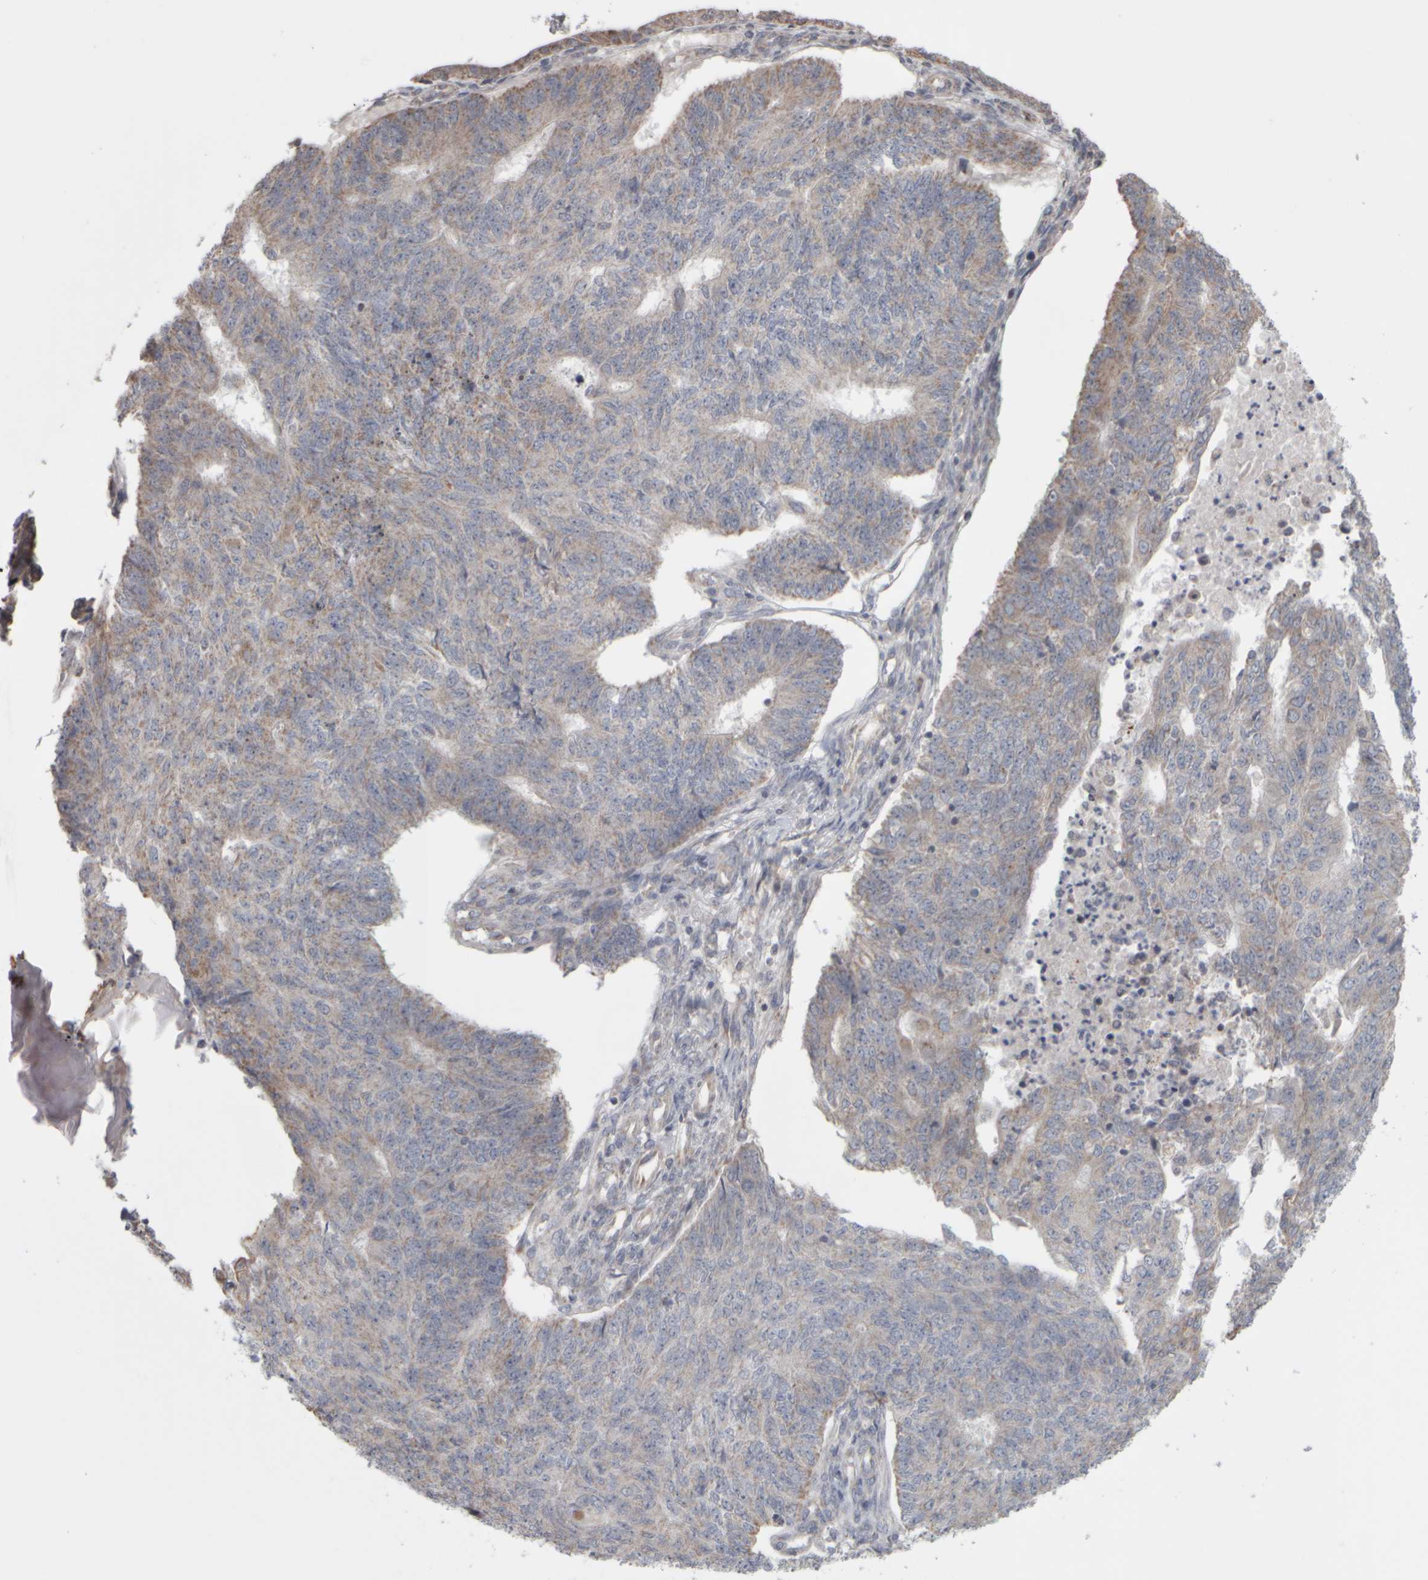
{"staining": {"intensity": "weak", "quantity": "<25%", "location": "cytoplasmic/membranous"}, "tissue": "endometrial cancer", "cell_type": "Tumor cells", "image_type": "cancer", "snomed": [{"axis": "morphology", "description": "Adenocarcinoma, NOS"}, {"axis": "topography", "description": "Endometrium"}], "caption": "Immunohistochemistry (IHC) image of neoplastic tissue: endometrial cancer stained with DAB demonstrates no significant protein staining in tumor cells.", "gene": "SCO1", "patient": {"sex": "female", "age": 32}}